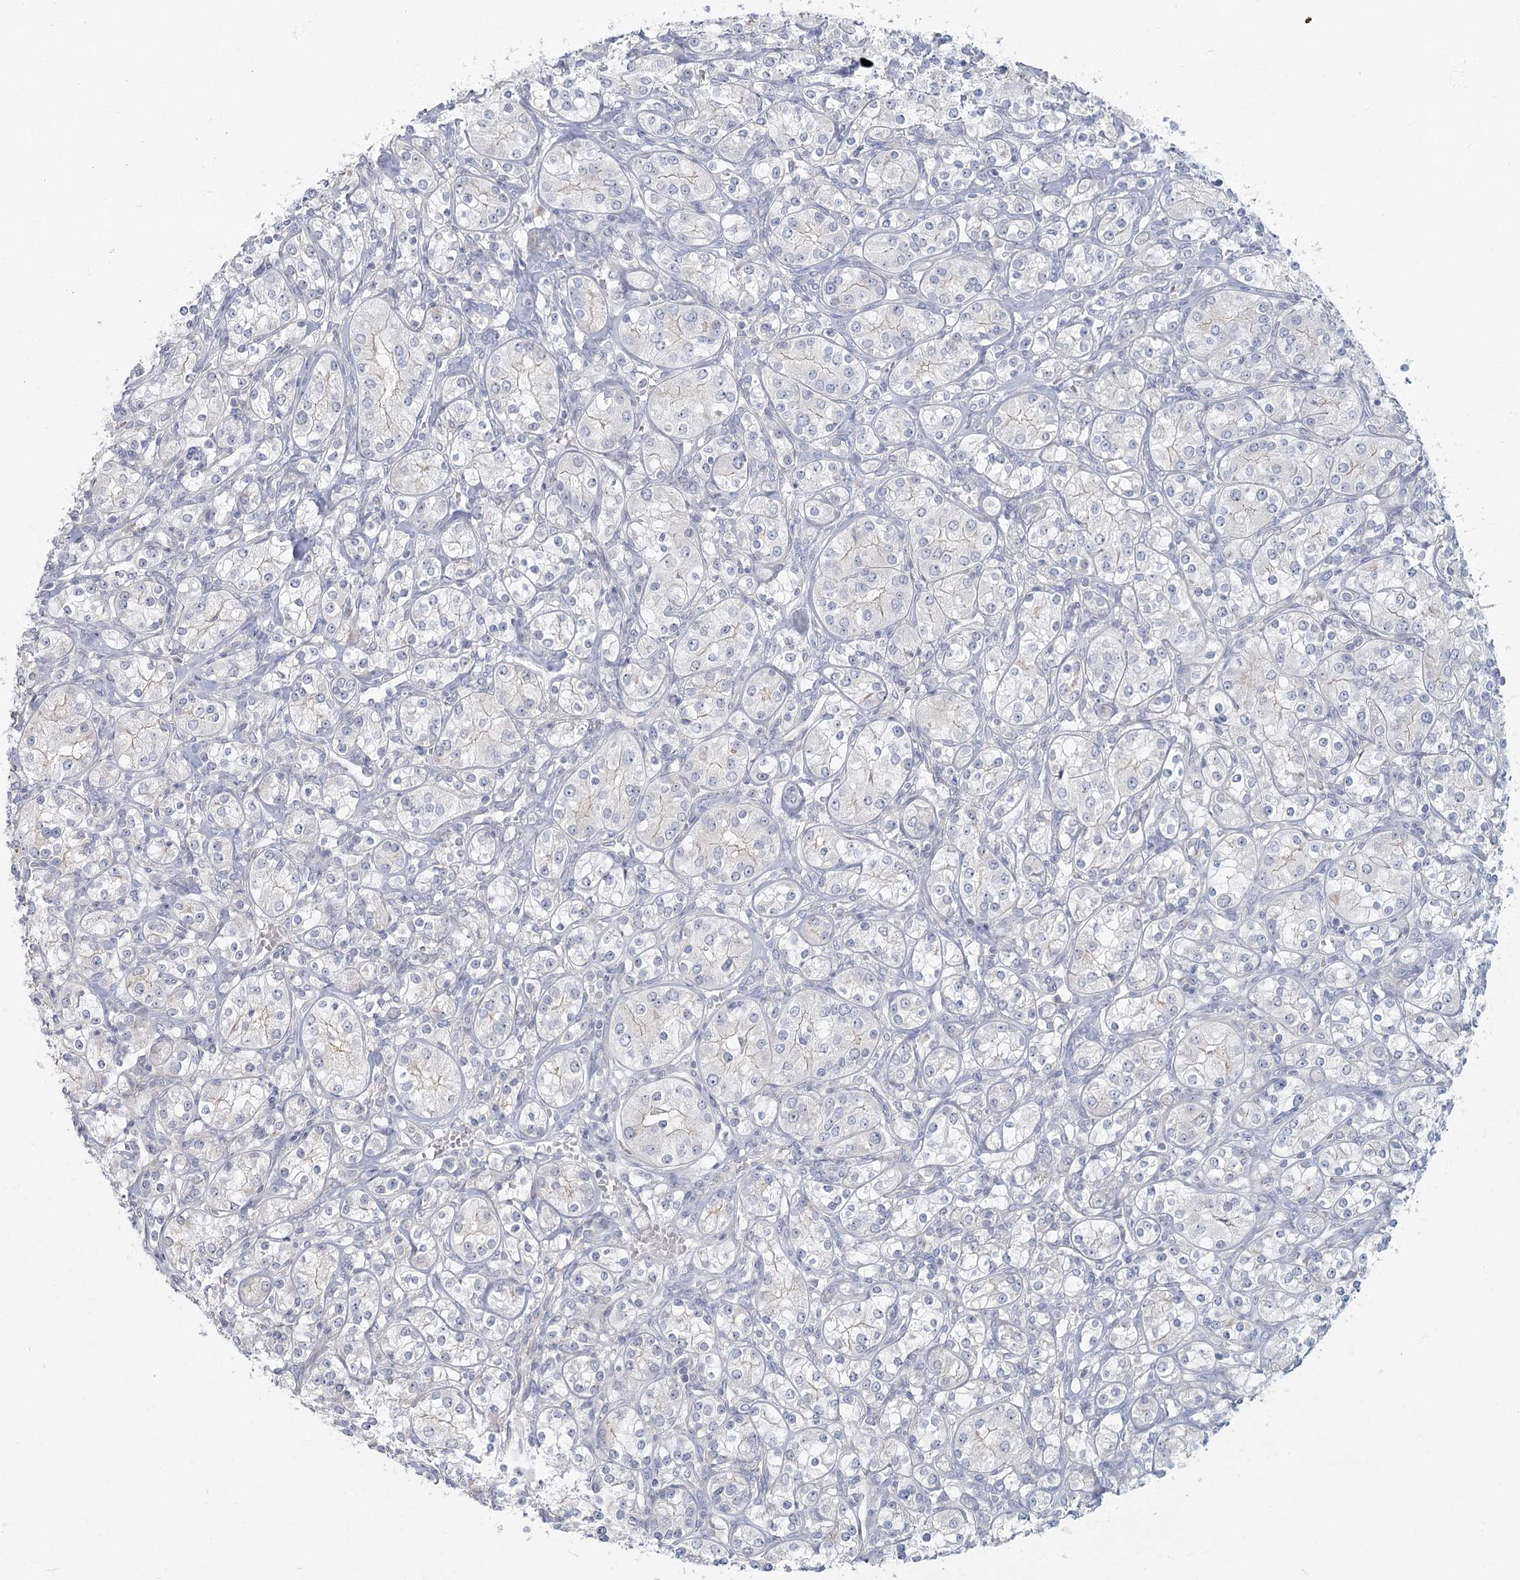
{"staining": {"intensity": "negative", "quantity": "none", "location": "none"}, "tissue": "renal cancer", "cell_type": "Tumor cells", "image_type": "cancer", "snomed": [{"axis": "morphology", "description": "Adenocarcinoma, NOS"}, {"axis": "topography", "description": "Kidney"}], "caption": "There is no significant staining in tumor cells of renal adenocarcinoma. (Immunohistochemistry (ihc), brightfield microscopy, high magnification).", "gene": "FAM110C", "patient": {"sex": "male", "age": 77}}